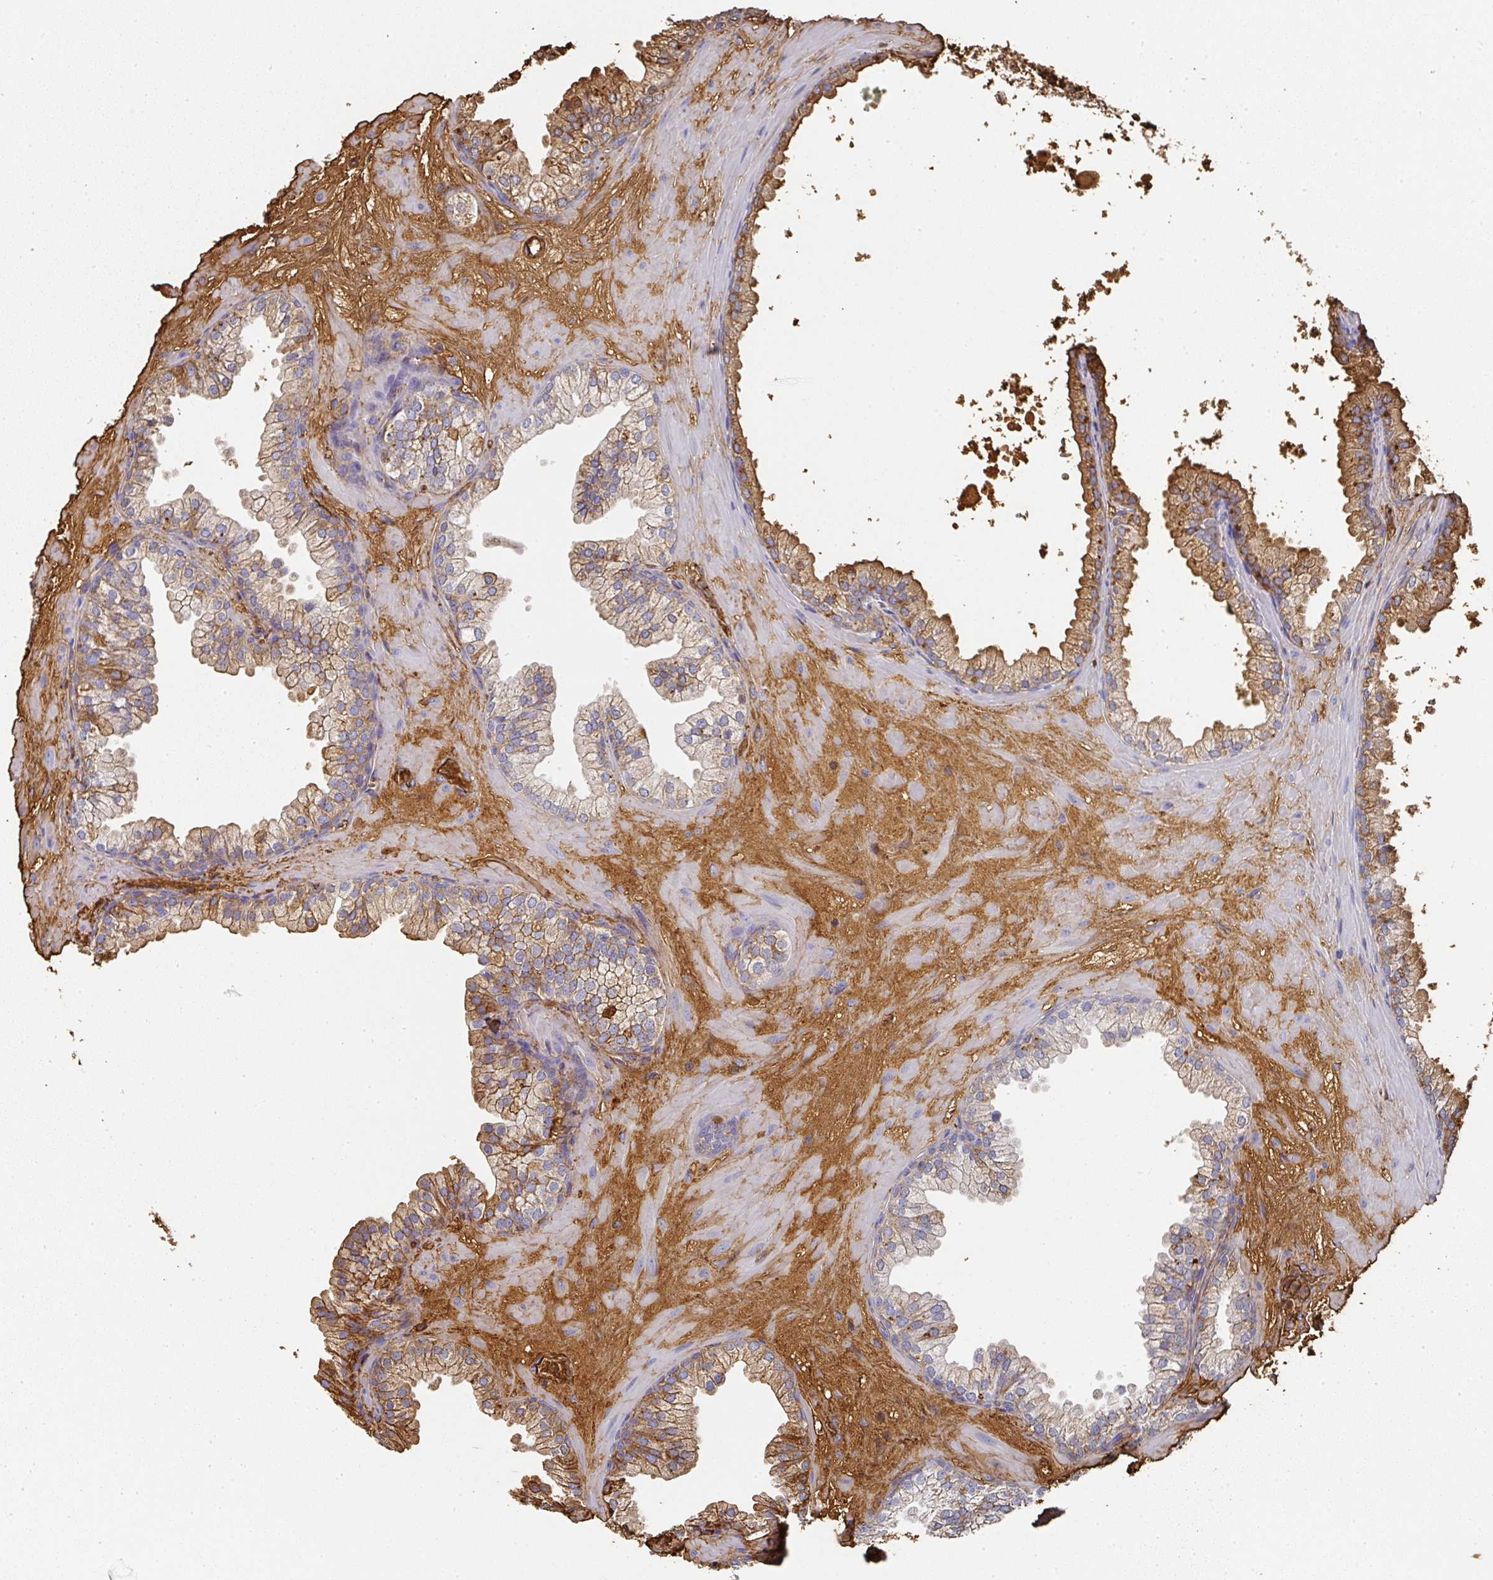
{"staining": {"intensity": "moderate", "quantity": "25%-75%", "location": "cytoplasmic/membranous"}, "tissue": "prostate", "cell_type": "Glandular cells", "image_type": "normal", "snomed": [{"axis": "morphology", "description": "Normal tissue, NOS"}, {"axis": "topography", "description": "Prostate"}, {"axis": "topography", "description": "Peripheral nerve tissue"}], "caption": "The micrograph exhibits a brown stain indicating the presence of a protein in the cytoplasmic/membranous of glandular cells in prostate. (DAB (3,3'-diaminobenzidine) IHC with brightfield microscopy, high magnification).", "gene": "ALB", "patient": {"sex": "male", "age": 61}}